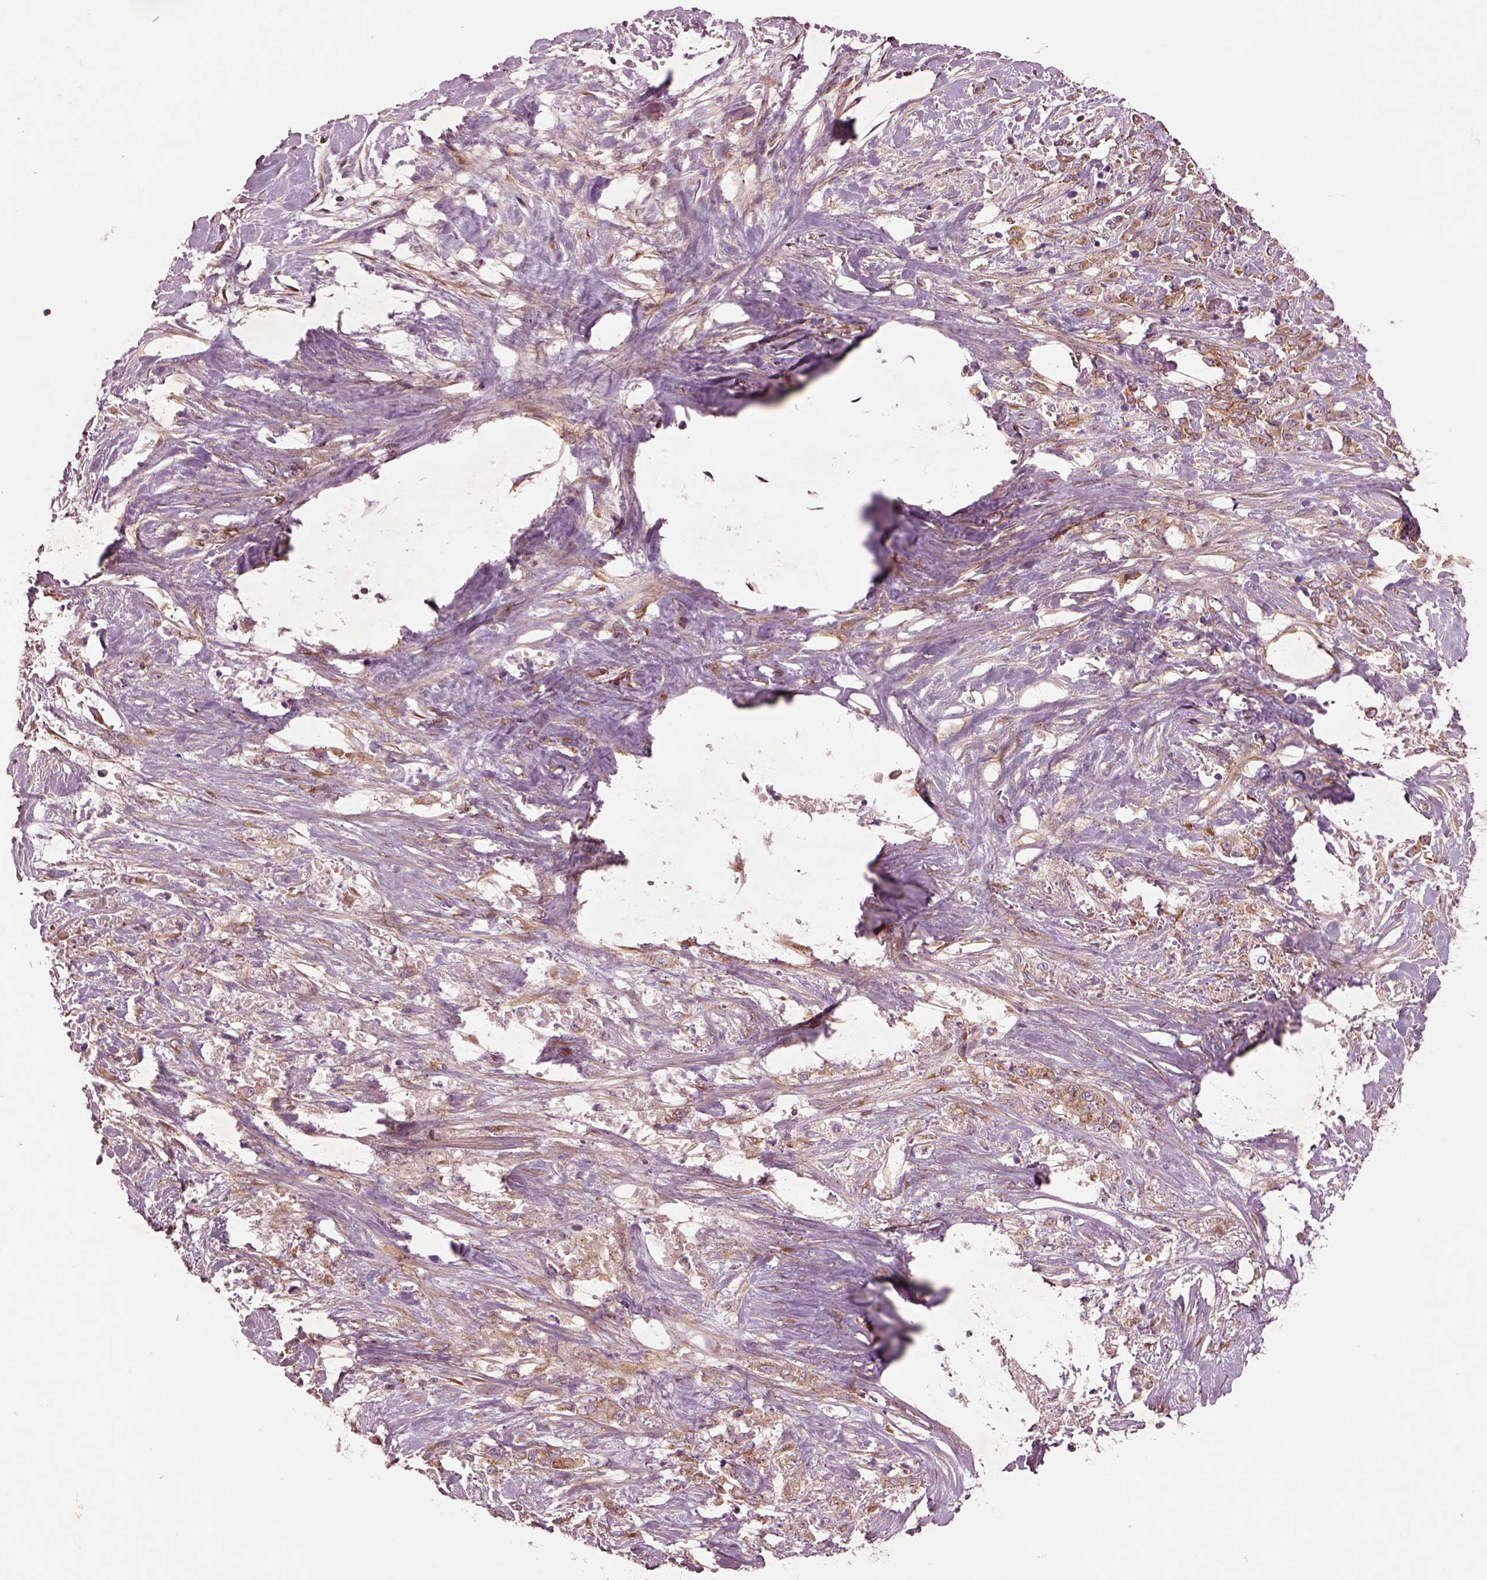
{"staining": {"intensity": "moderate", "quantity": ">75%", "location": "cytoplasmic/membranous"}, "tissue": "stomach cancer", "cell_type": "Tumor cells", "image_type": "cancer", "snomed": [{"axis": "morphology", "description": "Adenocarcinoma, NOS"}, {"axis": "topography", "description": "Stomach"}], "caption": "A high-resolution photomicrograph shows immunohistochemistry (IHC) staining of adenocarcinoma (stomach), which exhibits moderate cytoplasmic/membranous staining in about >75% of tumor cells. The protein is shown in brown color, while the nuclei are stained blue.", "gene": "SEC23A", "patient": {"sex": "female", "age": 76}}